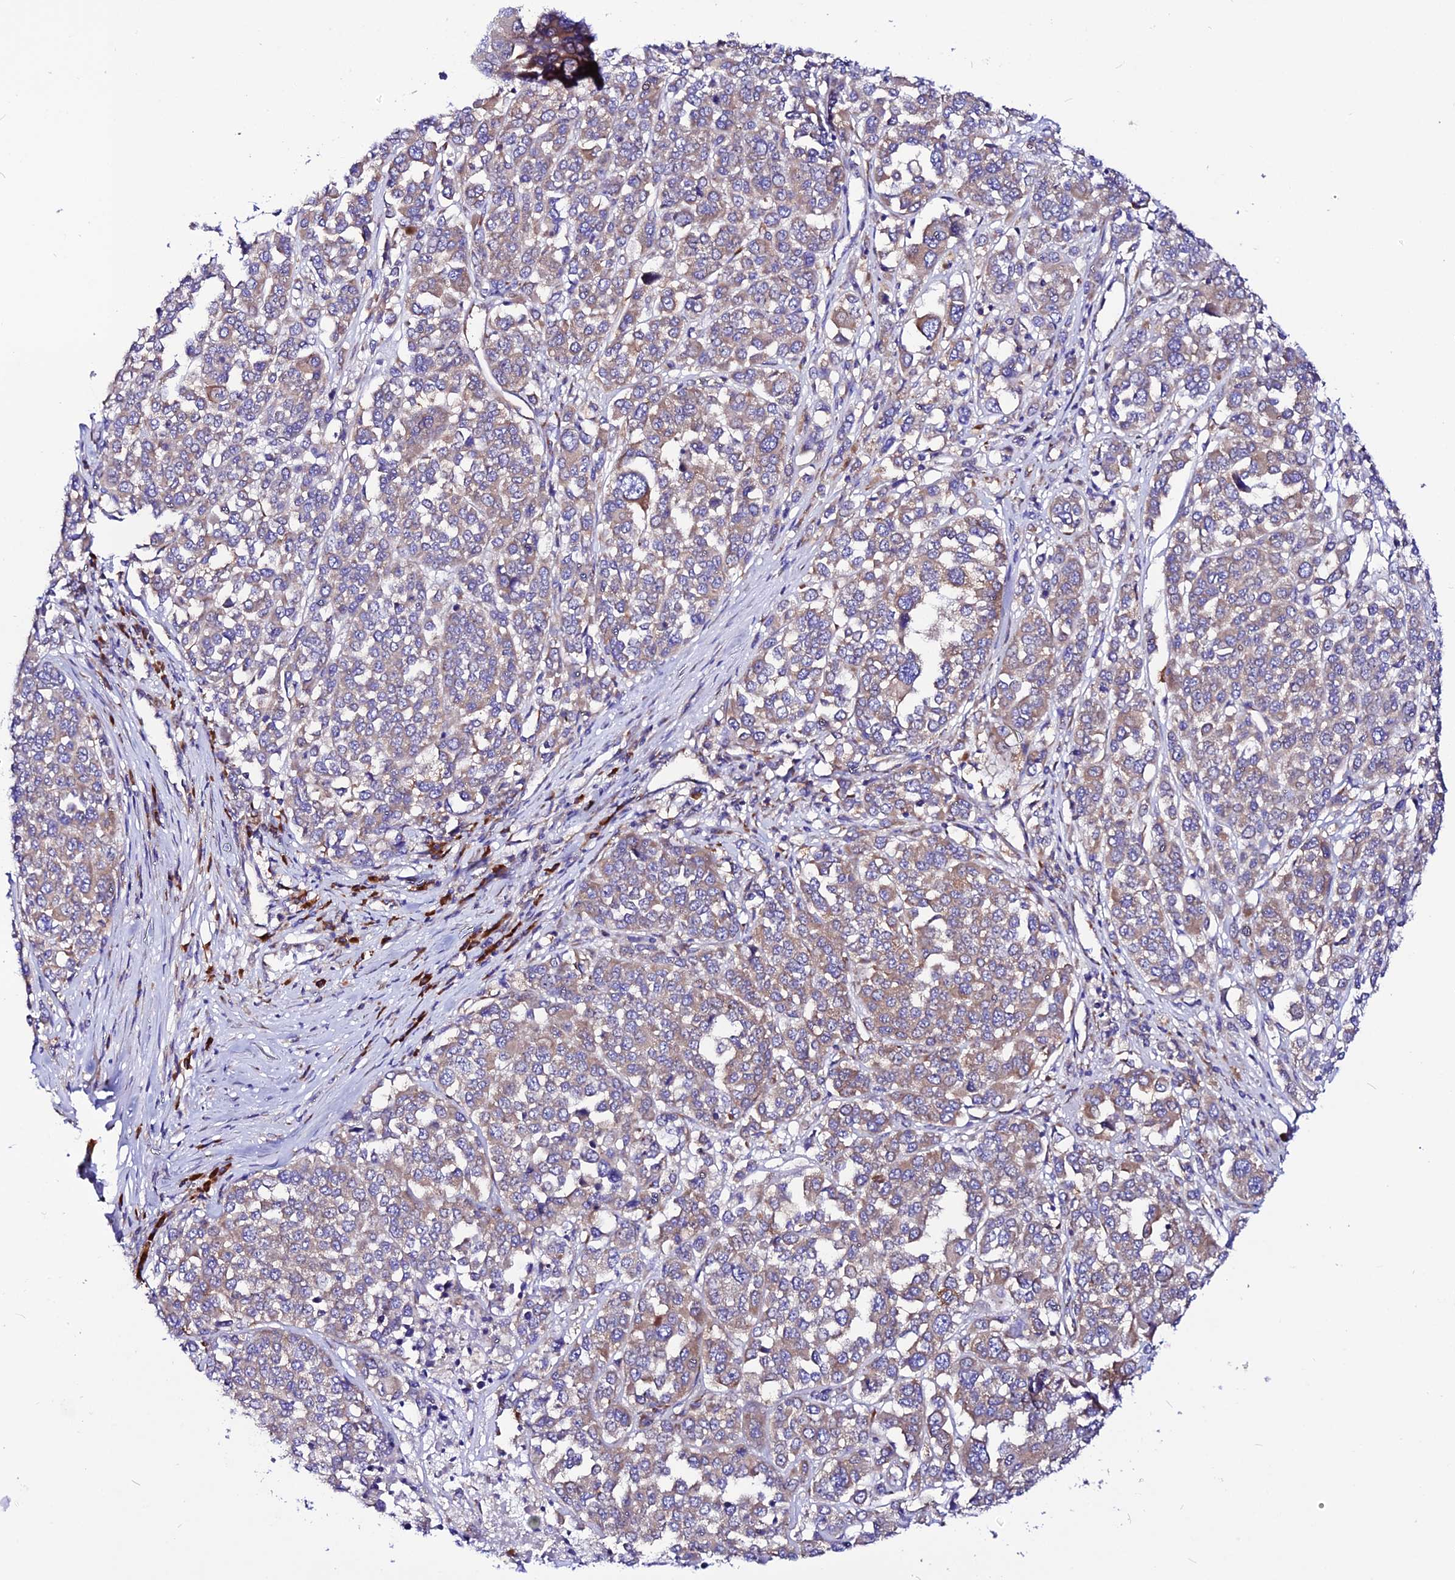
{"staining": {"intensity": "moderate", "quantity": "25%-75%", "location": "cytoplasmic/membranous"}, "tissue": "melanoma", "cell_type": "Tumor cells", "image_type": "cancer", "snomed": [{"axis": "morphology", "description": "Malignant melanoma, Metastatic site"}, {"axis": "topography", "description": "Lymph node"}], "caption": "Protein expression analysis of human malignant melanoma (metastatic site) reveals moderate cytoplasmic/membranous expression in approximately 25%-75% of tumor cells. The protein of interest is stained brown, and the nuclei are stained in blue (DAB (3,3'-diaminobenzidine) IHC with brightfield microscopy, high magnification).", "gene": "EEF1G", "patient": {"sex": "male", "age": 44}}